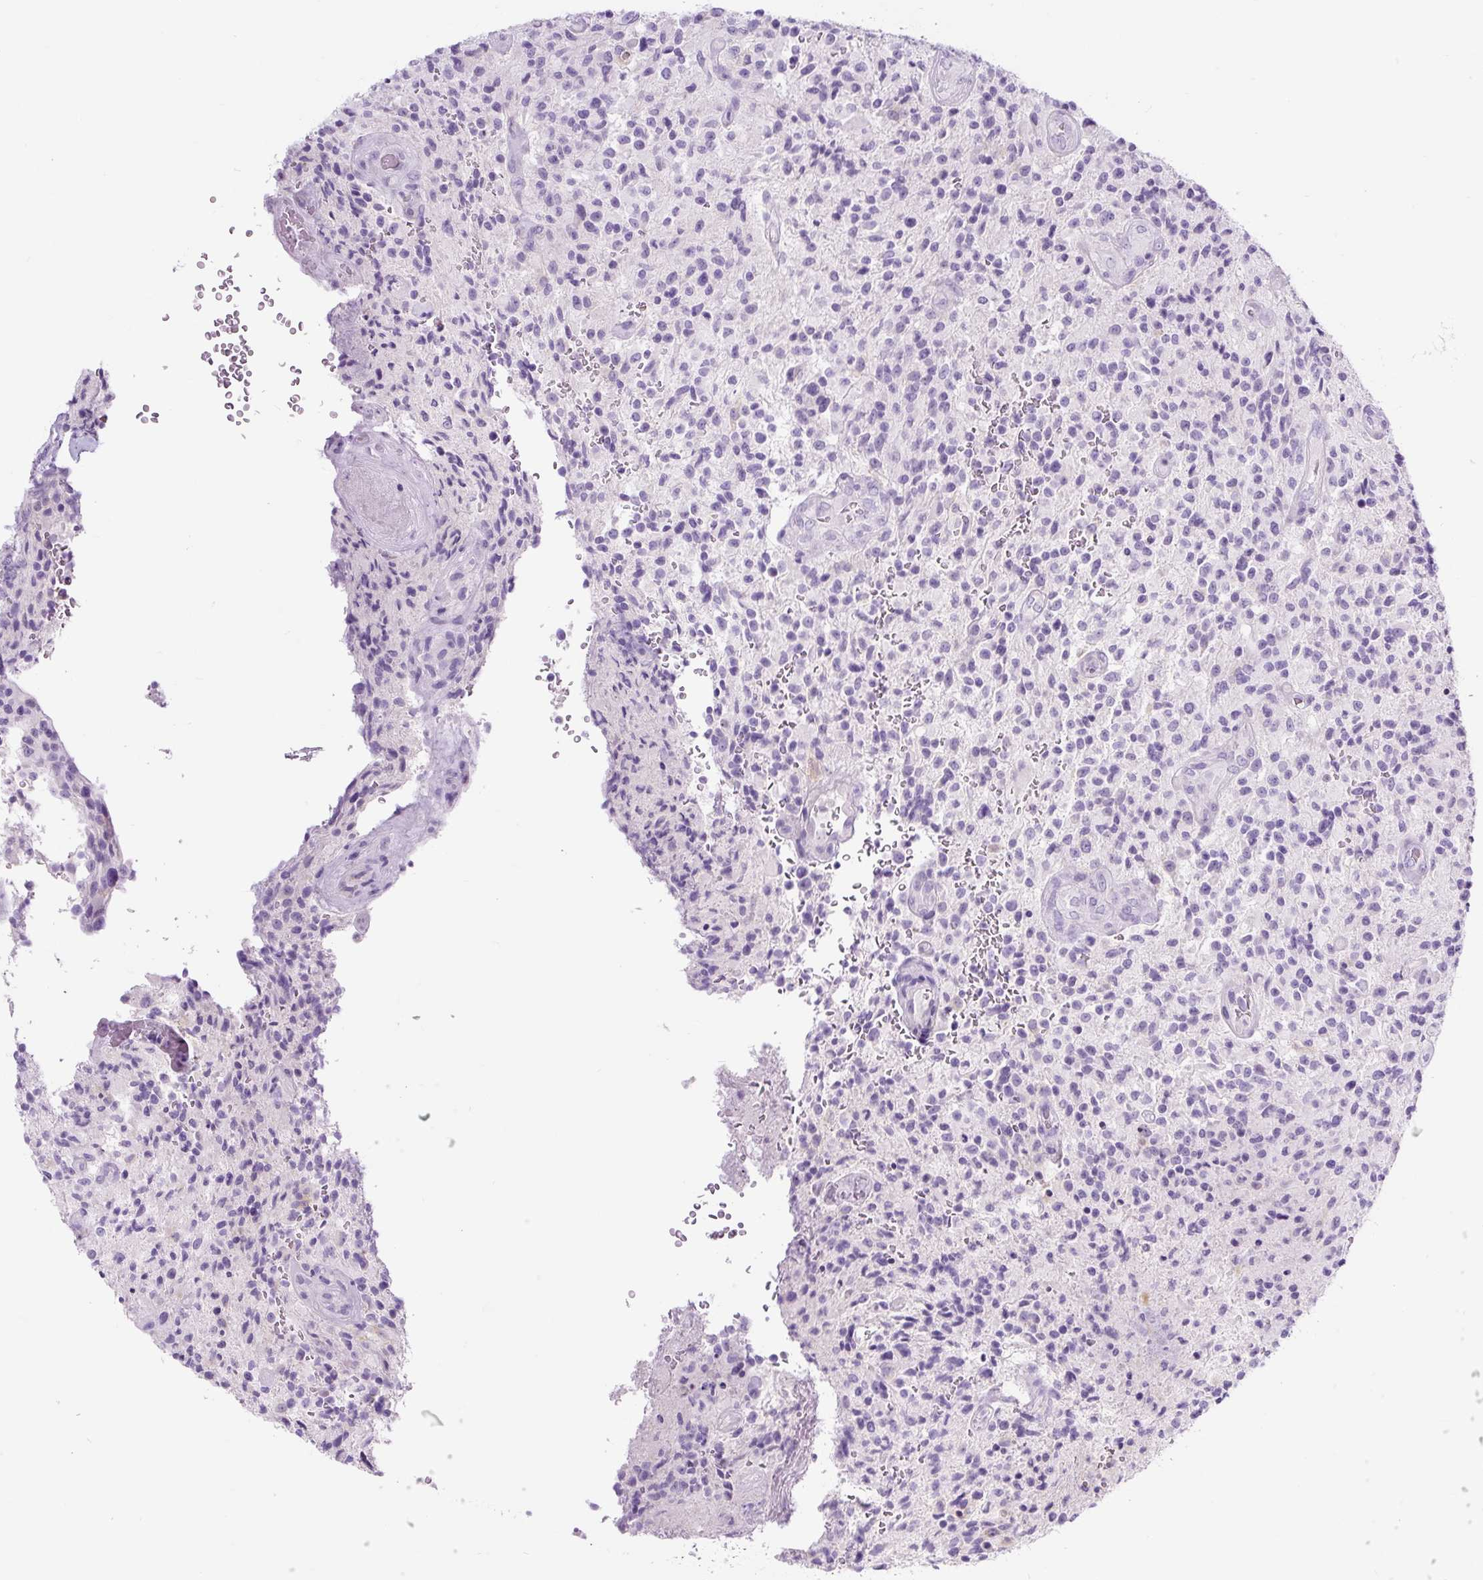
{"staining": {"intensity": "negative", "quantity": "none", "location": "none"}, "tissue": "glioma", "cell_type": "Tumor cells", "image_type": "cancer", "snomed": [{"axis": "morphology", "description": "Normal tissue, NOS"}, {"axis": "morphology", "description": "Glioma, malignant, High grade"}, {"axis": "topography", "description": "Cerebral cortex"}], "caption": "Immunohistochemistry (IHC) image of neoplastic tissue: human glioma stained with DAB (3,3'-diaminobenzidine) exhibits no significant protein positivity in tumor cells.", "gene": "RNF212B", "patient": {"sex": "male", "age": 56}}